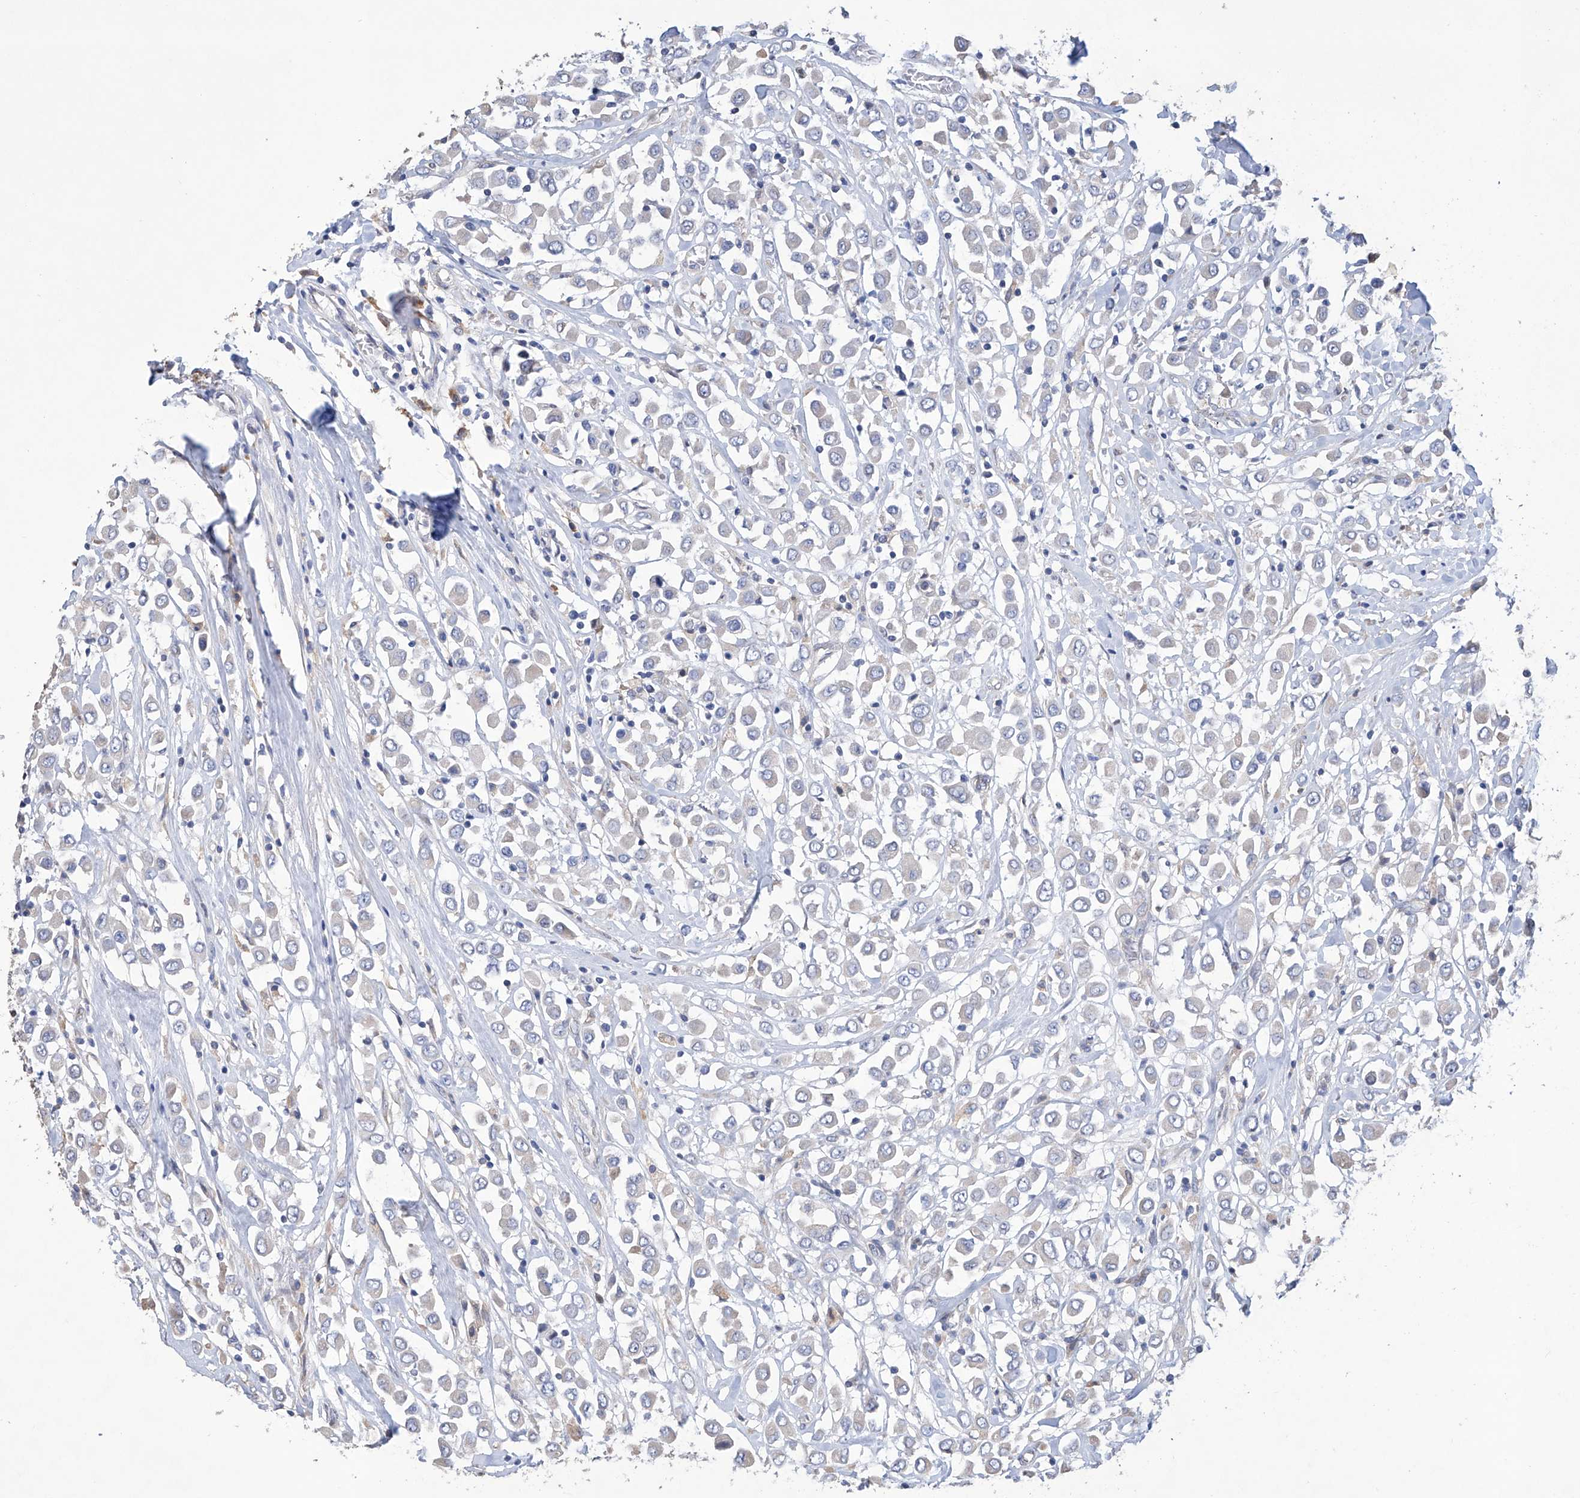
{"staining": {"intensity": "negative", "quantity": "none", "location": "none"}, "tissue": "breast cancer", "cell_type": "Tumor cells", "image_type": "cancer", "snomed": [{"axis": "morphology", "description": "Duct carcinoma"}, {"axis": "topography", "description": "Breast"}], "caption": "IHC histopathology image of breast cancer stained for a protein (brown), which exhibits no expression in tumor cells.", "gene": "AFG1L", "patient": {"sex": "female", "age": 61}}